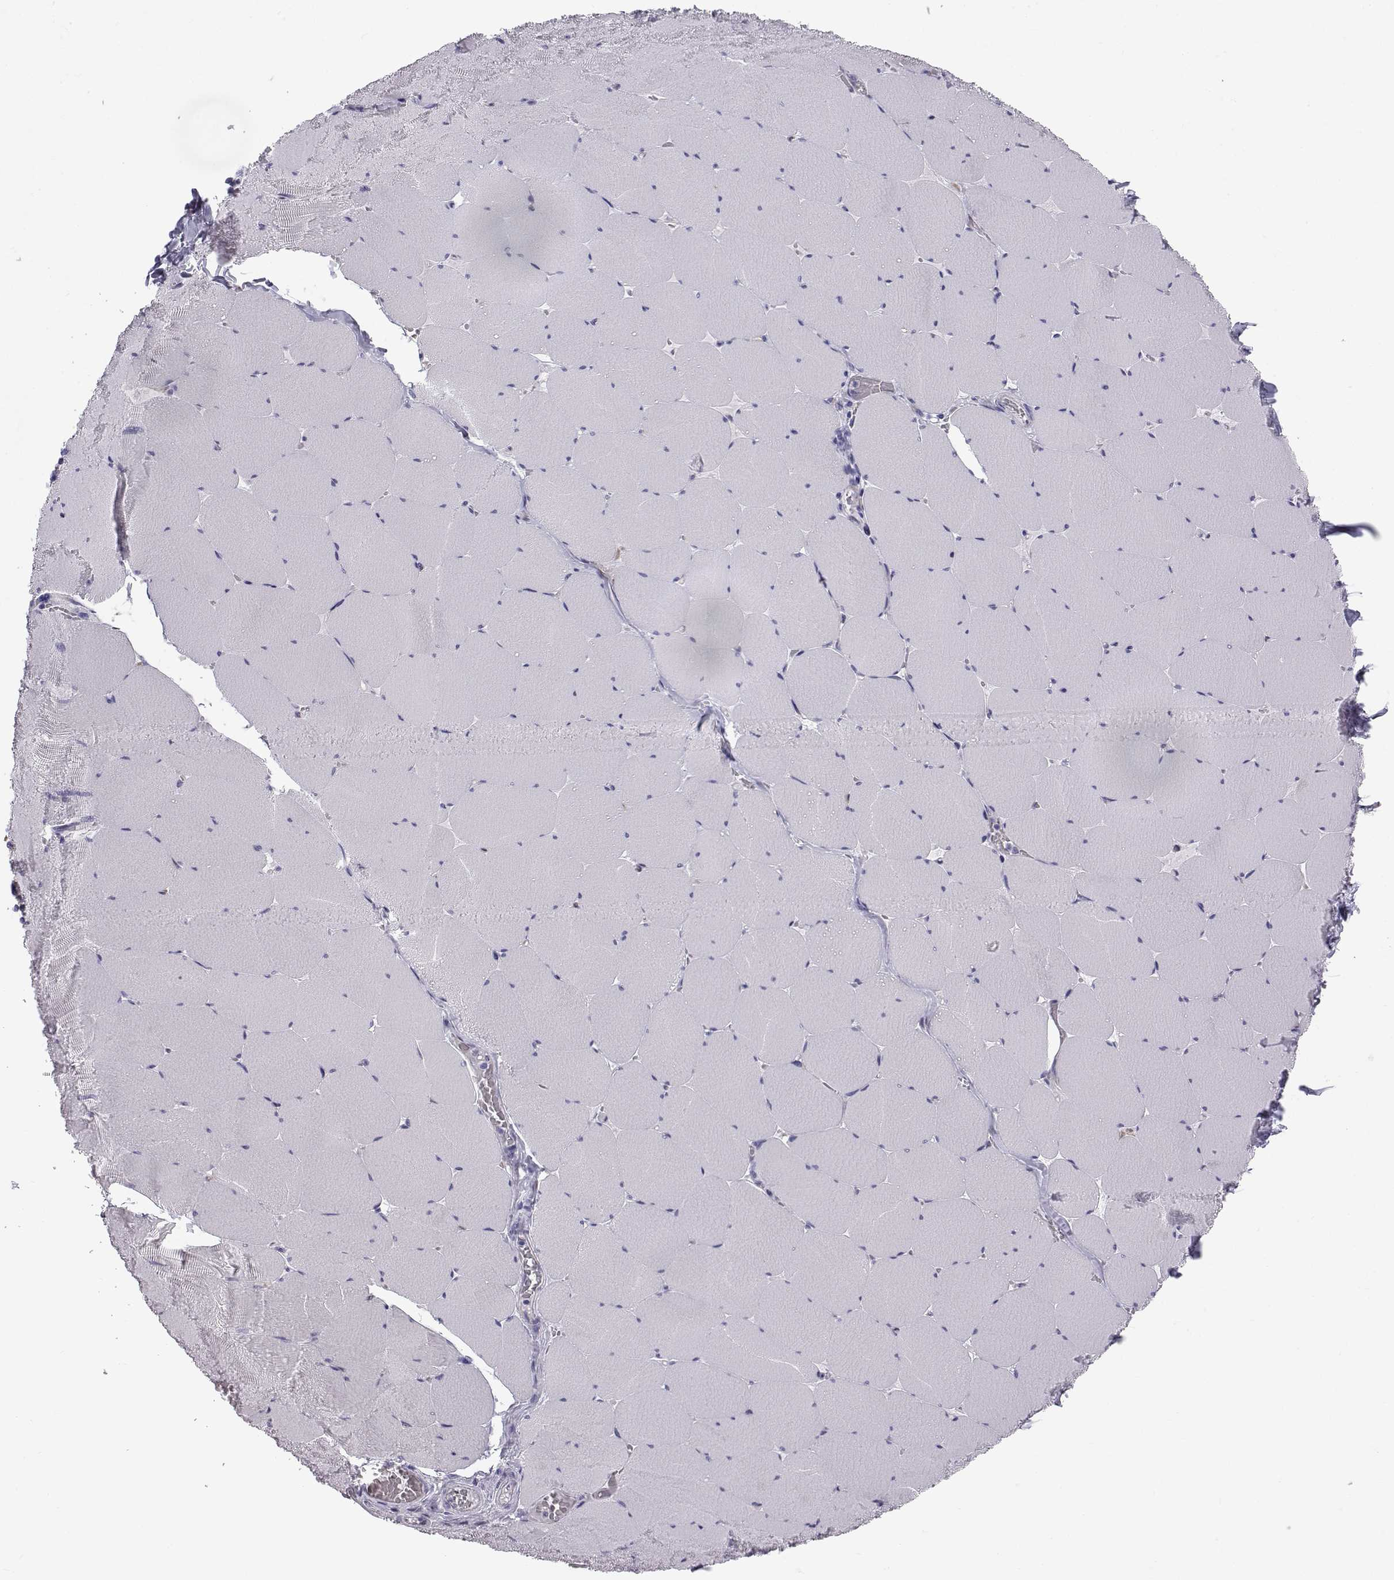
{"staining": {"intensity": "negative", "quantity": "none", "location": "none"}, "tissue": "skeletal muscle", "cell_type": "Myocytes", "image_type": "normal", "snomed": [{"axis": "morphology", "description": "Normal tissue, NOS"}, {"axis": "morphology", "description": "Malignant melanoma, Metastatic site"}, {"axis": "topography", "description": "Skeletal muscle"}], "caption": "Immunohistochemistry (IHC) of normal human skeletal muscle displays no staining in myocytes. The staining was performed using DAB to visualize the protein expression in brown, while the nuclei were stained in blue with hematoxylin (Magnification: 20x).", "gene": "RNASE12", "patient": {"sex": "male", "age": 50}}